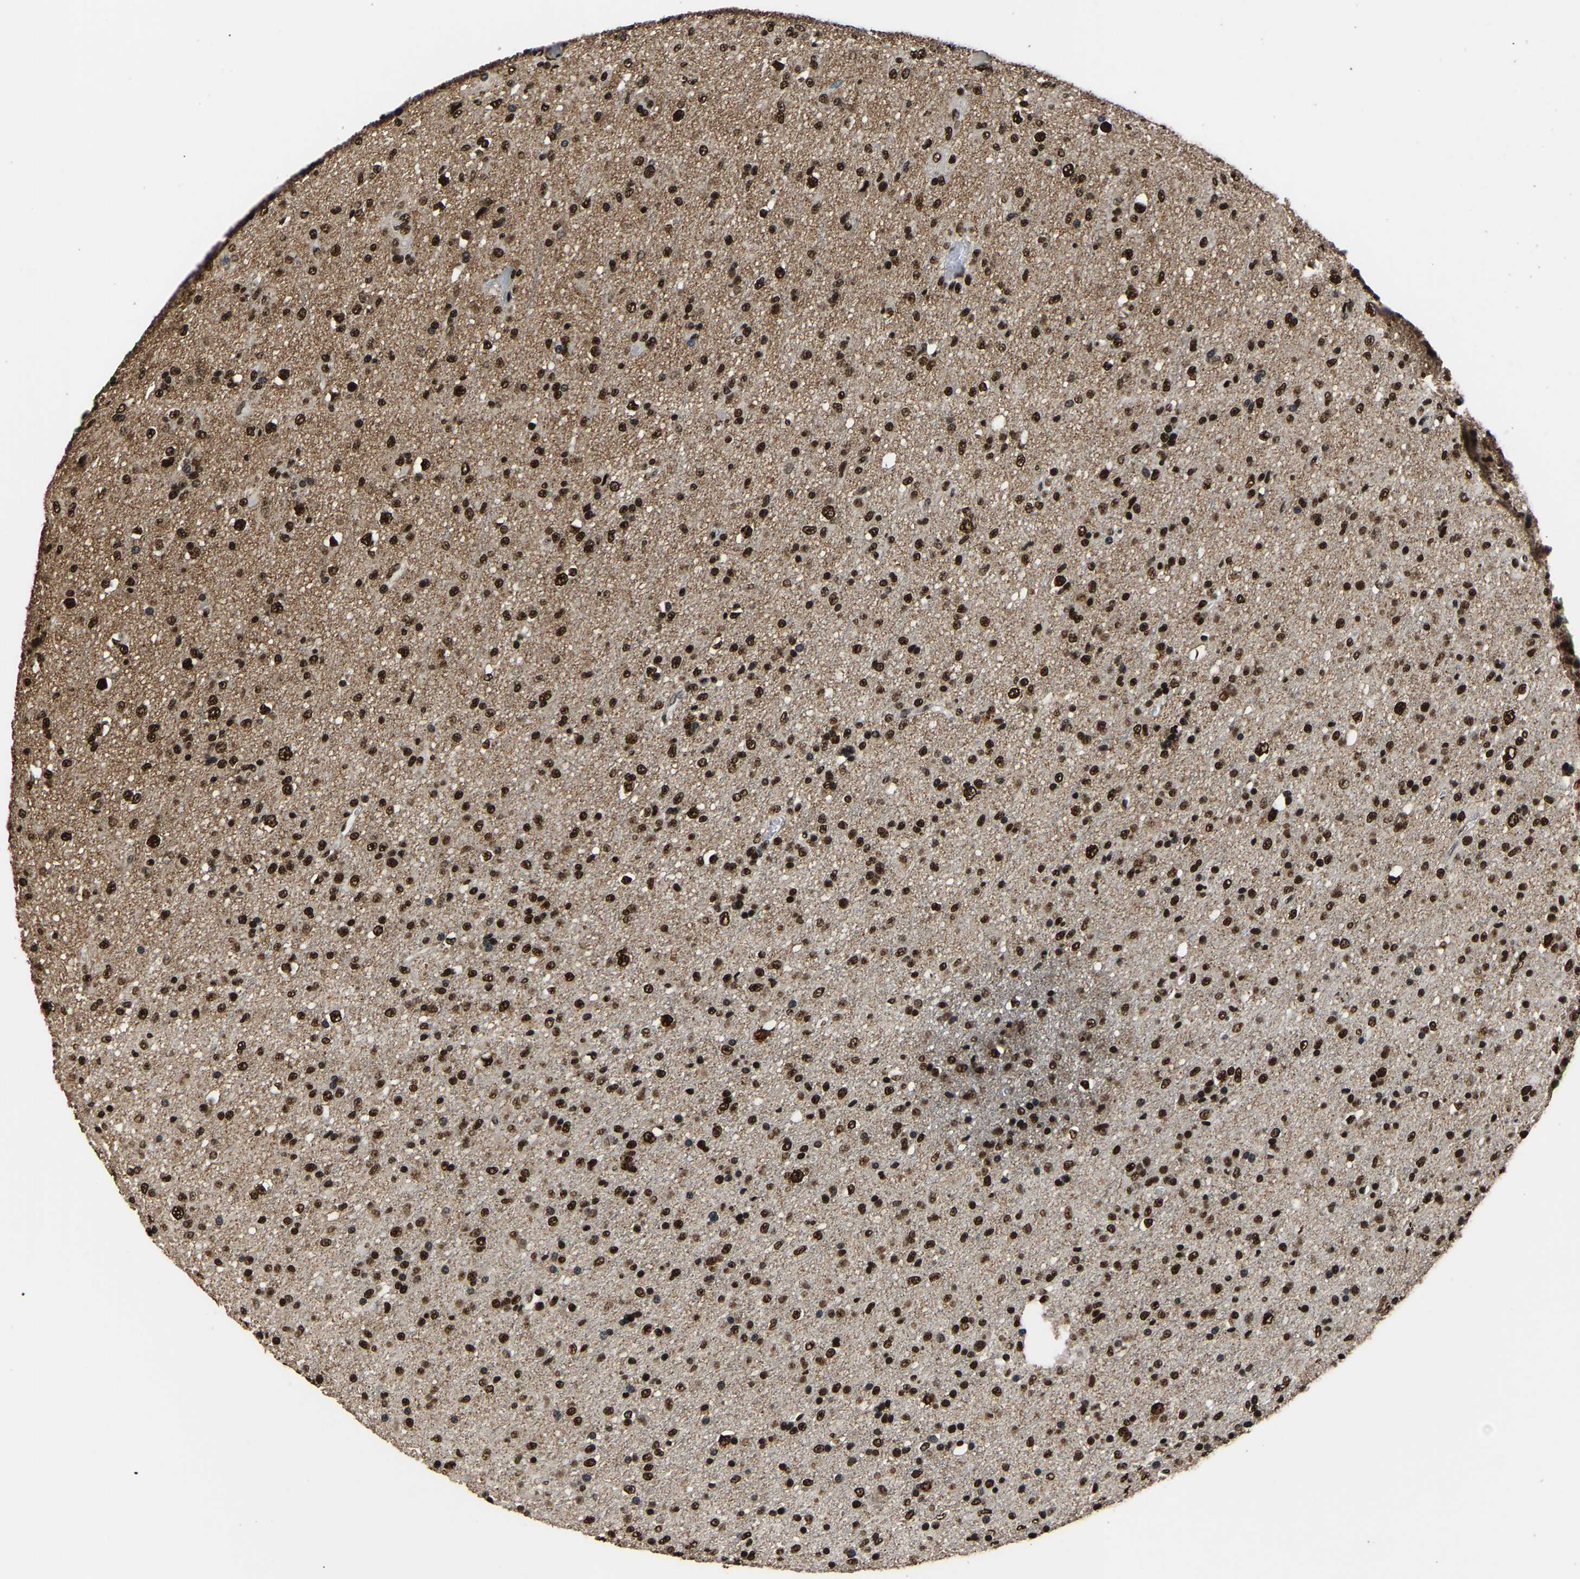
{"staining": {"intensity": "strong", "quantity": ">75%", "location": "nuclear"}, "tissue": "glioma", "cell_type": "Tumor cells", "image_type": "cancer", "snomed": [{"axis": "morphology", "description": "Glioma, malignant, Low grade"}, {"axis": "topography", "description": "Brain"}], "caption": "DAB immunohistochemical staining of human glioma exhibits strong nuclear protein staining in about >75% of tumor cells.", "gene": "SAFB", "patient": {"sex": "male", "age": 65}}